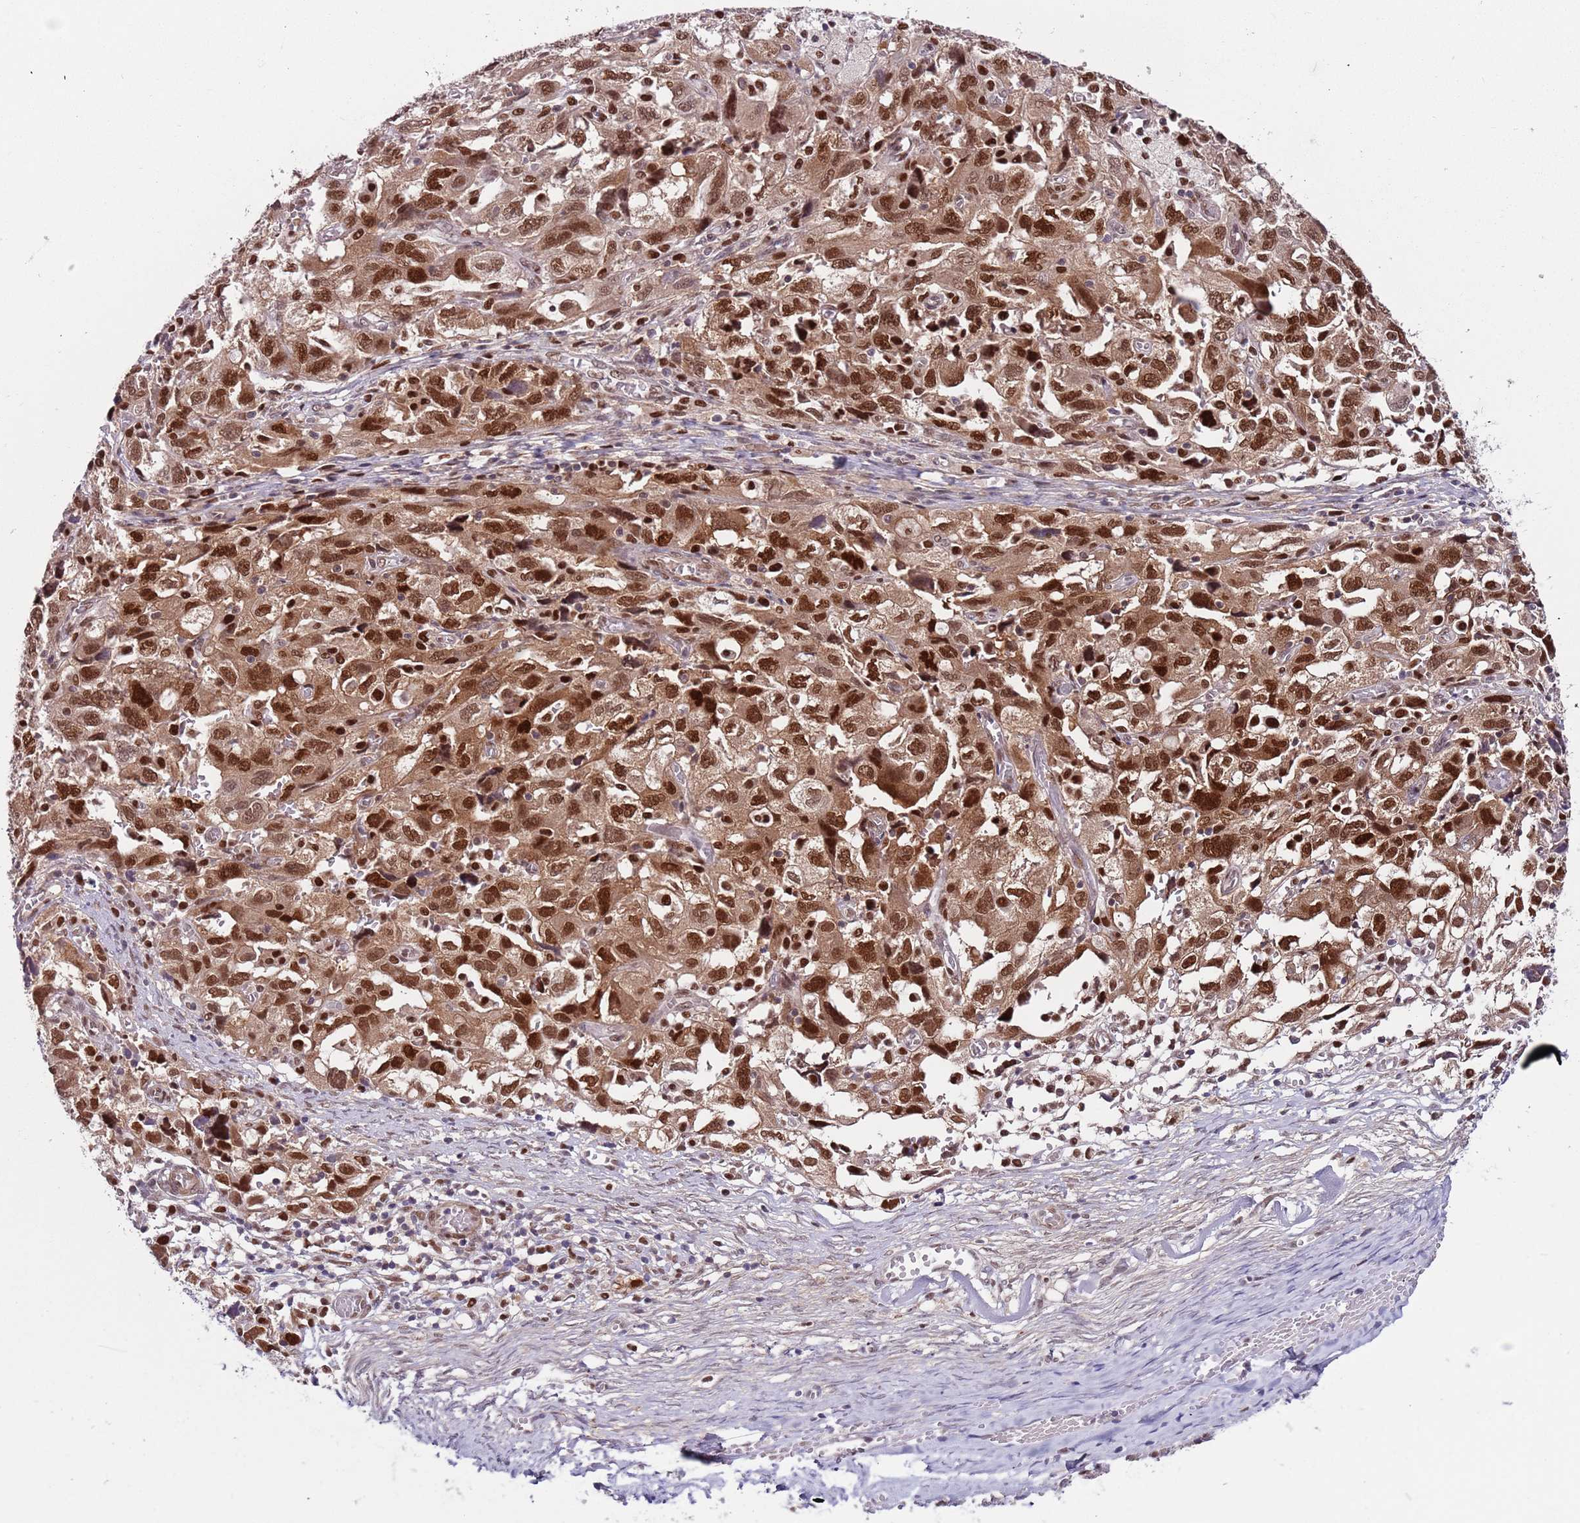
{"staining": {"intensity": "strong", "quantity": ">75%", "location": "cytoplasmic/membranous,nuclear"}, "tissue": "ovarian cancer", "cell_type": "Tumor cells", "image_type": "cancer", "snomed": [{"axis": "morphology", "description": "Carcinoma, NOS"}, {"axis": "morphology", "description": "Cystadenocarcinoma, serous, NOS"}, {"axis": "topography", "description": "Ovary"}], "caption": "This image demonstrates immunohistochemistry staining of serous cystadenocarcinoma (ovarian), with high strong cytoplasmic/membranous and nuclear expression in approximately >75% of tumor cells.", "gene": "RMND5B", "patient": {"sex": "female", "age": 69}}